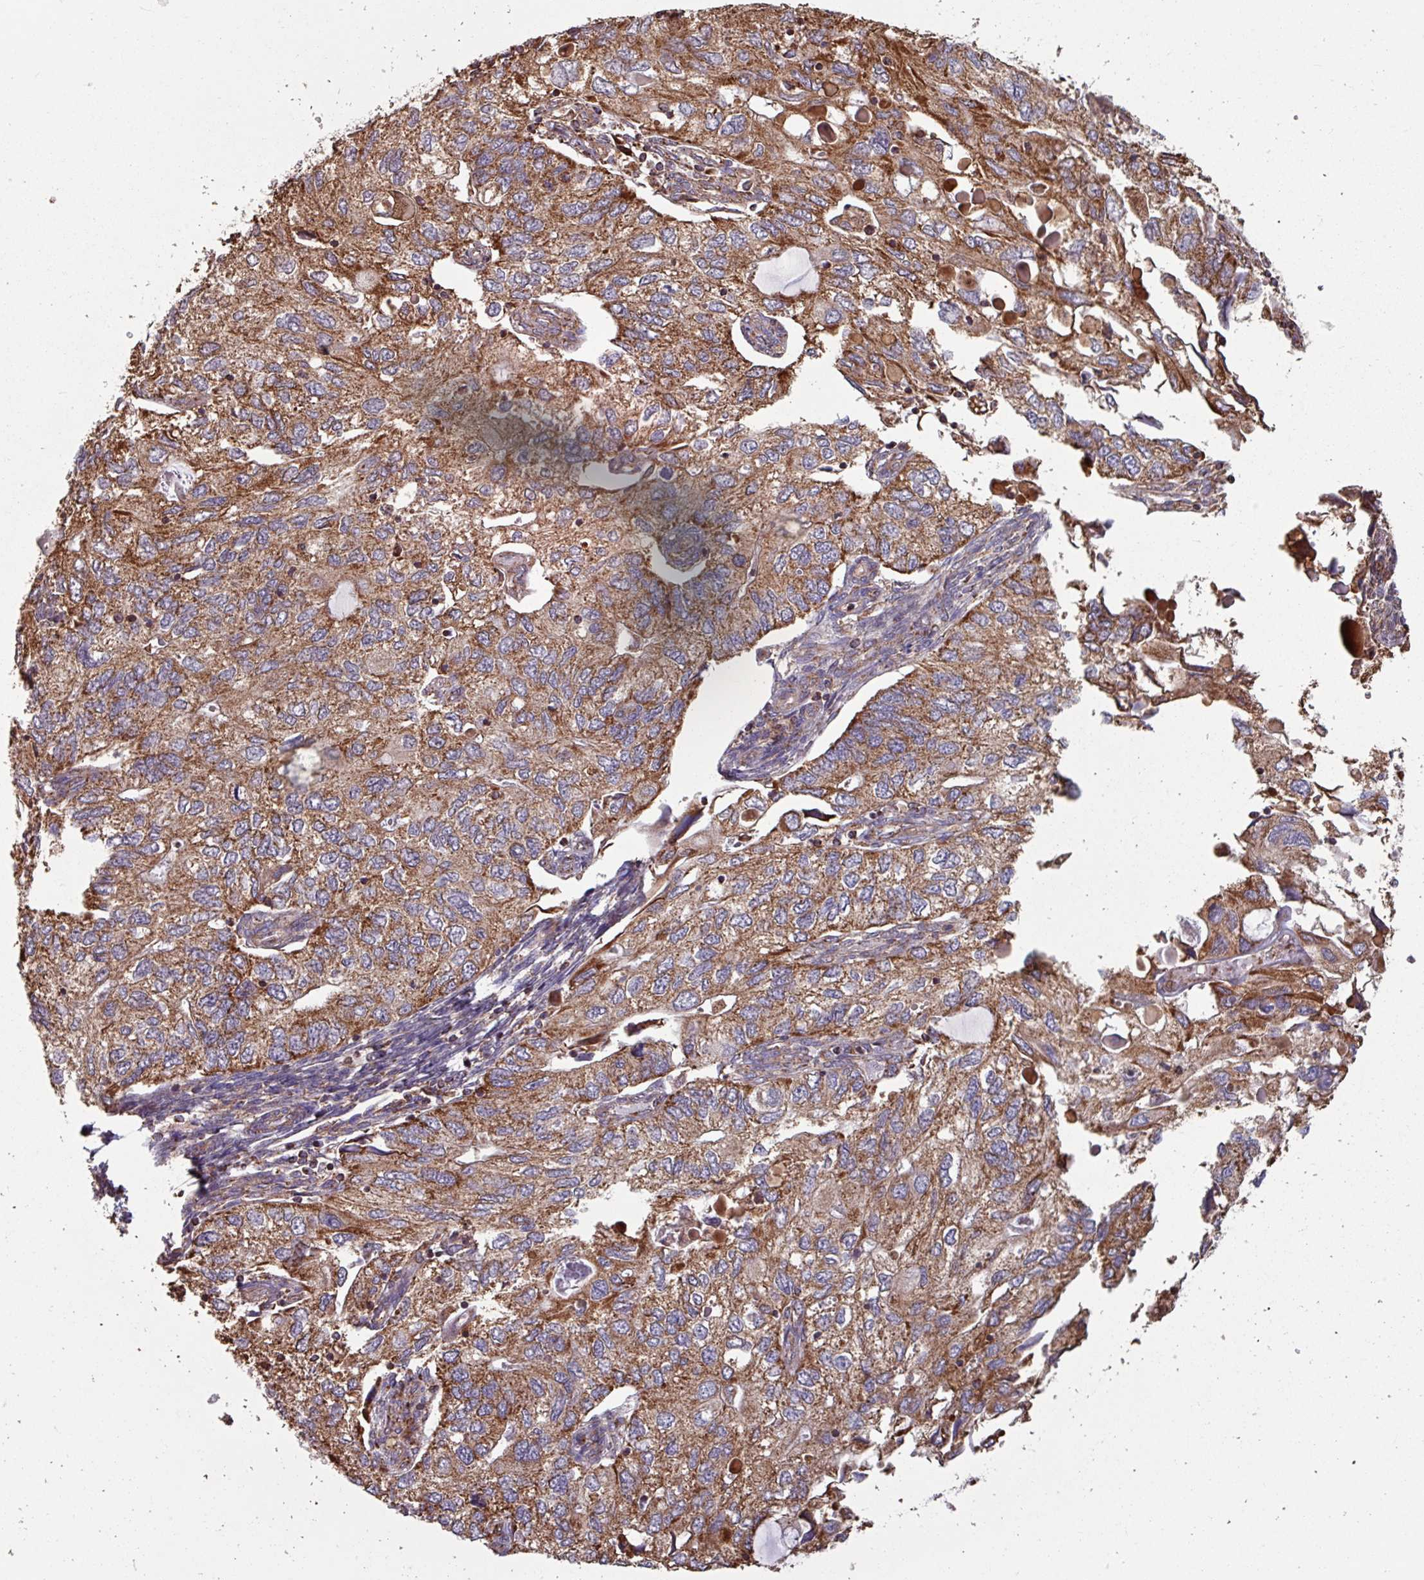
{"staining": {"intensity": "strong", "quantity": ">75%", "location": "cytoplasmic/membranous"}, "tissue": "endometrial cancer", "cell_type": "Tumor cells", "image_type": "cancer", "snomed": [{"axis": "morphology", "description": "Carcinoma, NOS"}, {"axis": "topography", "description": "Uterus"}], "caption": "An IHC photomicrograph of tumor tissue is shown. Protein staining in brown labels strong cytoplasmic/membranous positivity in carcinoma (endometrial) within tumor cells.", "gene": "COX7C", "patient": {"sex": "female", "age": 76}}